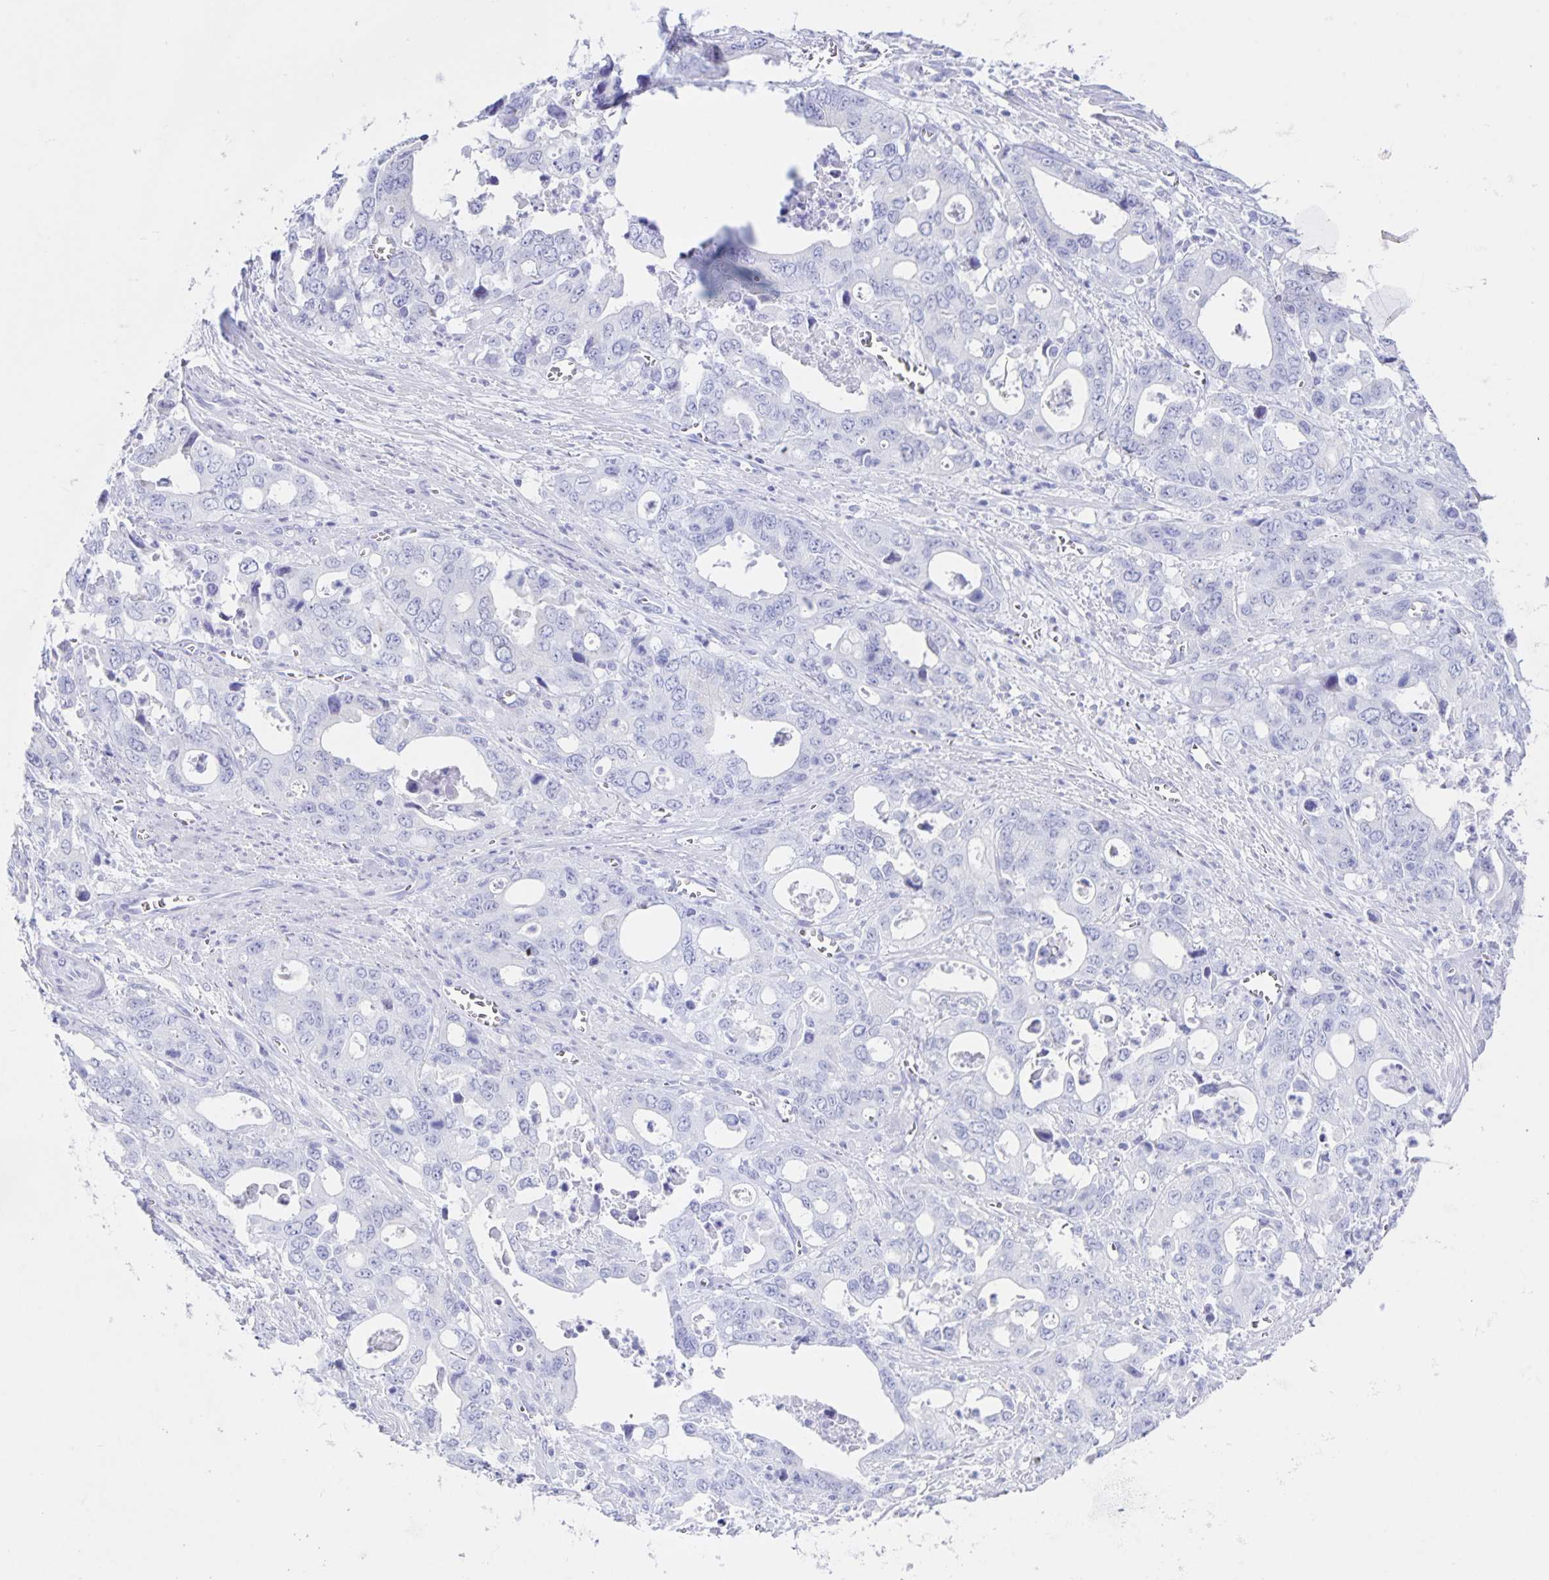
{"staining": {"intensity": "negative", "quantity": "none", "location": "none"}, "tissue": "stomach cancer", "cell_type": "Tumor cells", "image_type": "cancer", "snomed": [{"axis": "morphology", "description": "Adenocarcinoma, NOS"}, {"axis": "topography", "description": "Stomach, upper"}], "caption": "Stomach cancer stained for a protein using IHC demonstrates no expression tumor cells.", "gene": "C12orf56", "patient": {"sex": "male", "age": 74}}